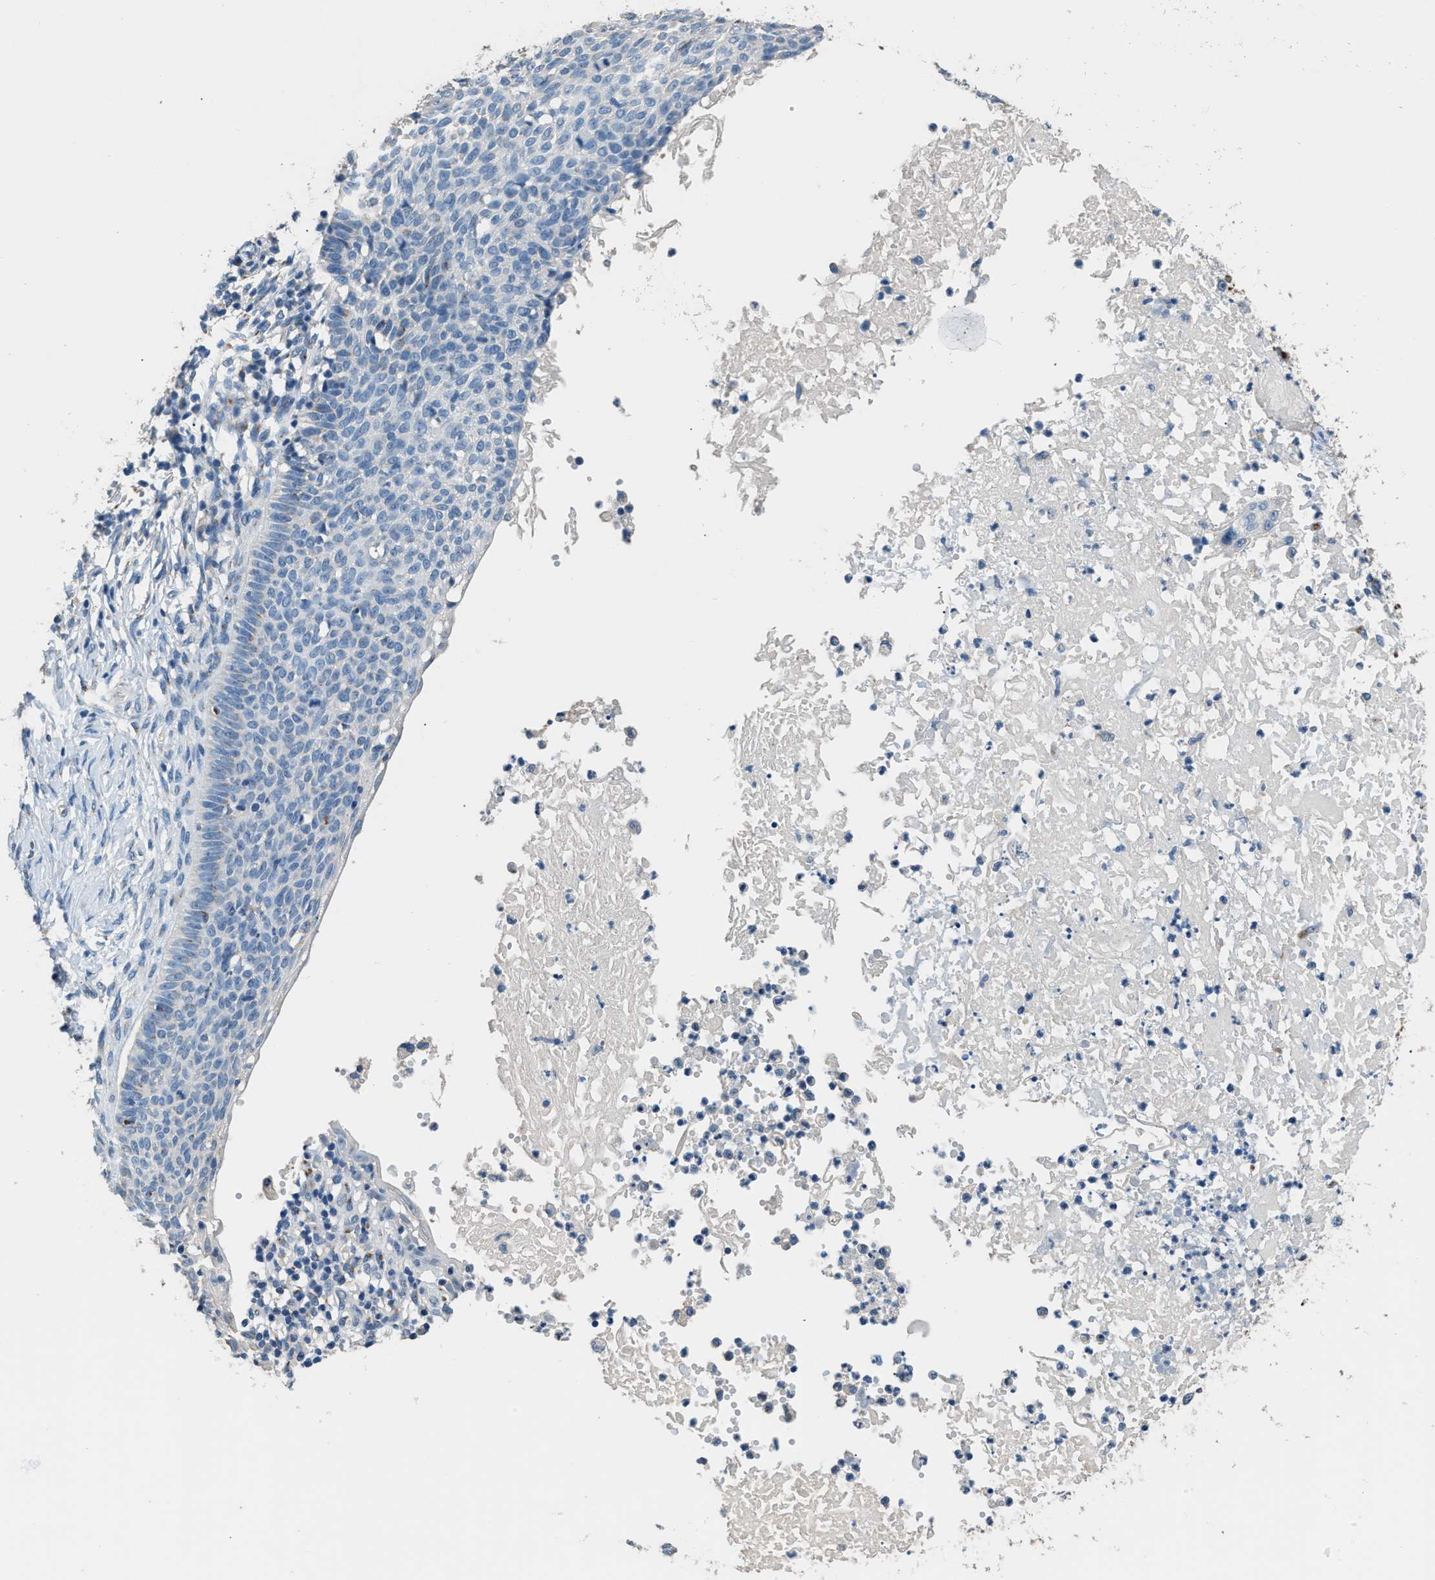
{"staining": {"intensity": "negative", "quantity": "none", "location": "none"}, "tissue": "skin cancer", "cell_type": "Tumor cells", "image_type": "cancer", "snomed": [{"axis": "morphology", "description": "Normal tissue, NOS"}, {"axis": "morphology", "description": "Basal cell carcinoma"}, {"axis": "topography", "description": "Skin"}], "caption": "Immunohistochemistry image of human skin cancer stained for a protein (brown), which shows no staining in tumor cells.", "gene": "GOLM1", "patient": {"sex": "male", "age": 87}}